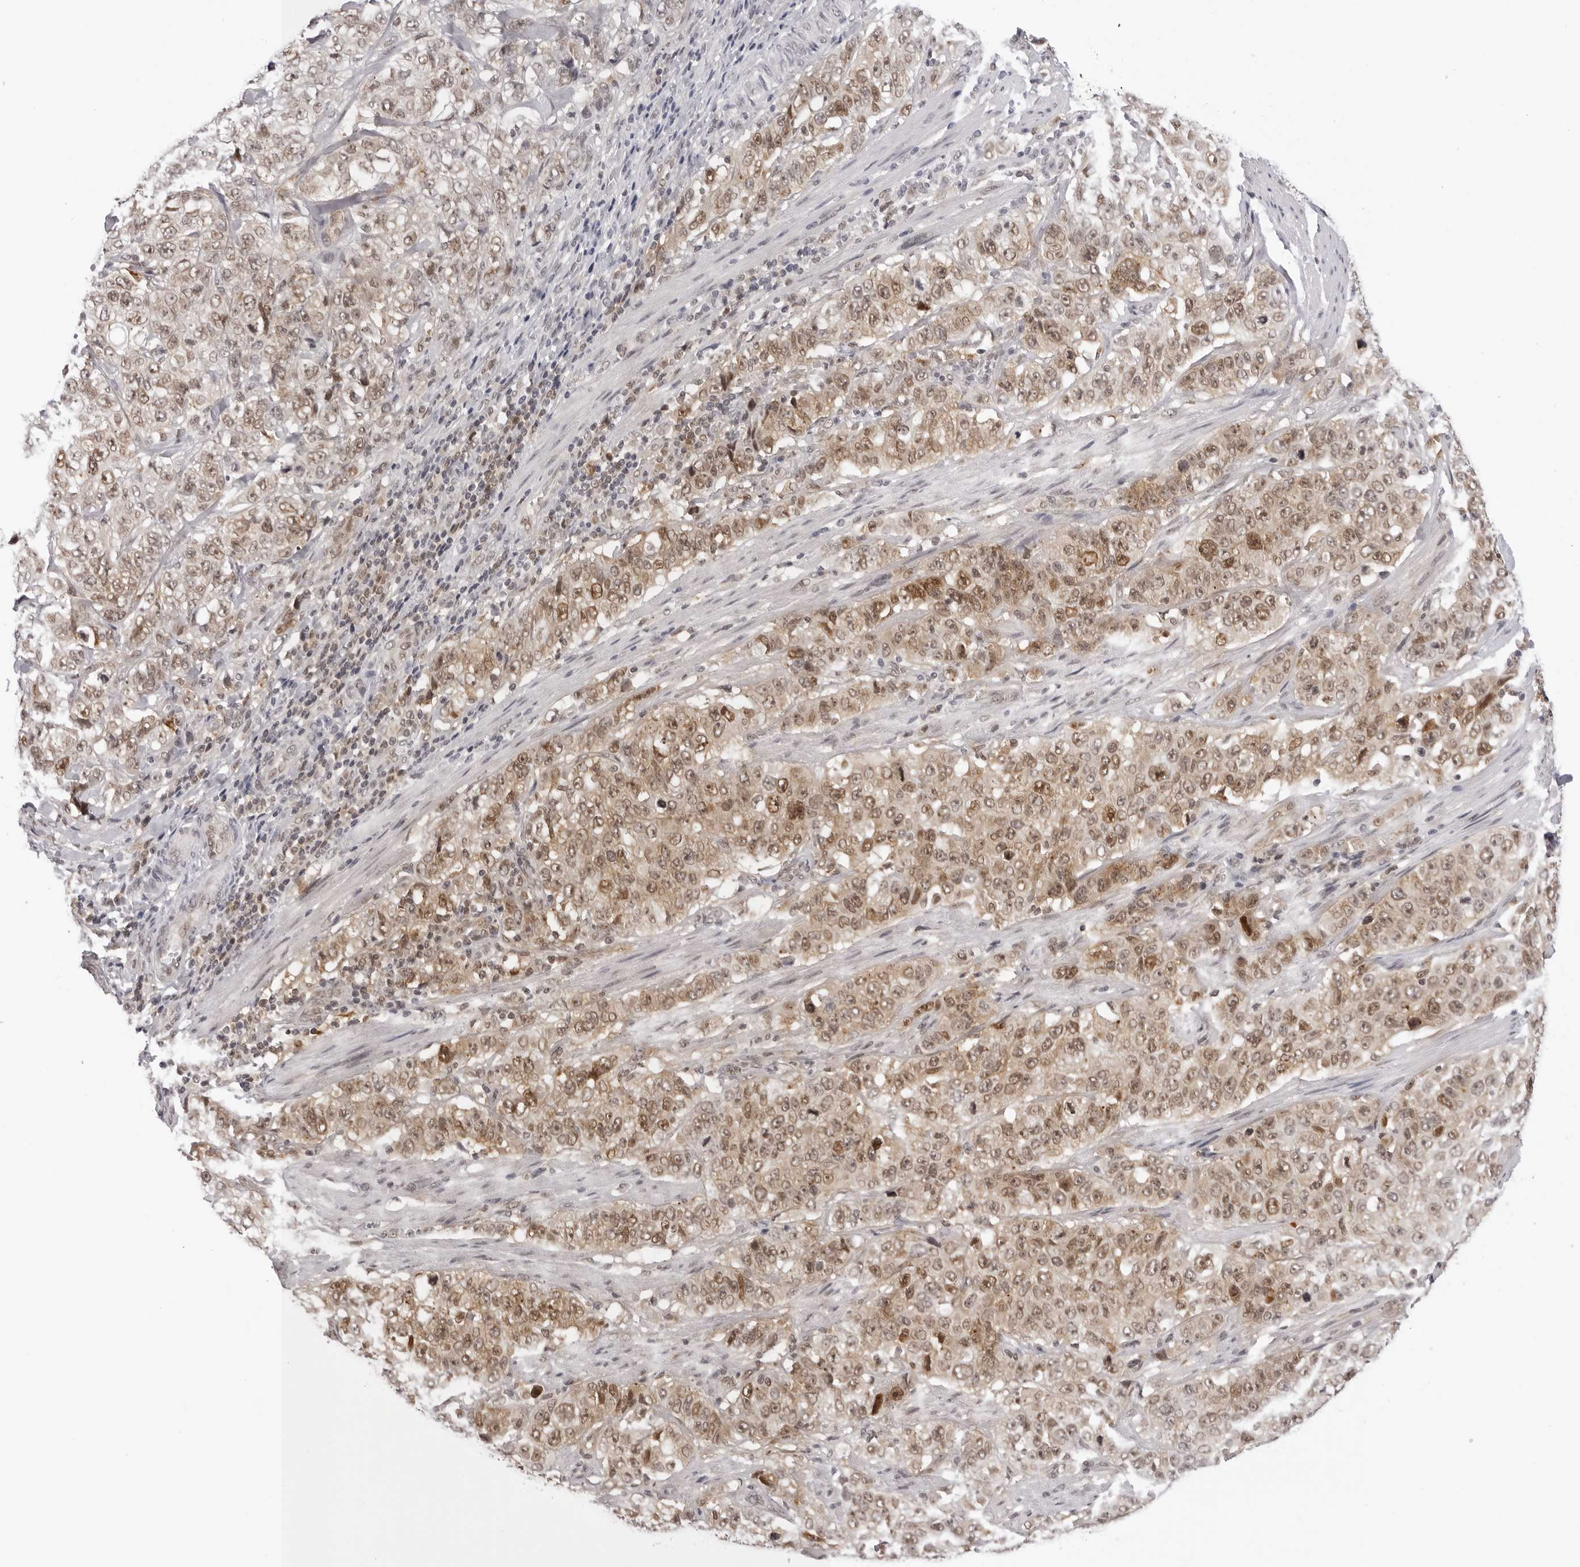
{"staining": {"intensity": "moderate", "quantity": ">75%", "location": "nuclear"}, "tissue": "stomach cancer", "cell_type": "Tumor cells", "image_type": "cancer", "snomed": [{"axis": "morphology", "description": "Adenocarcinoma, NOS"}, {"axis": "topography", "description": "Stomach"}], "caption": "This photomicrograph displays IHC staining of adenocarcinoma (stomach), with medium moderate nuclear expression in about >75% of tumor cells.", "gene": "WDR77", "patient": {"sex": "male", "age": 48}}